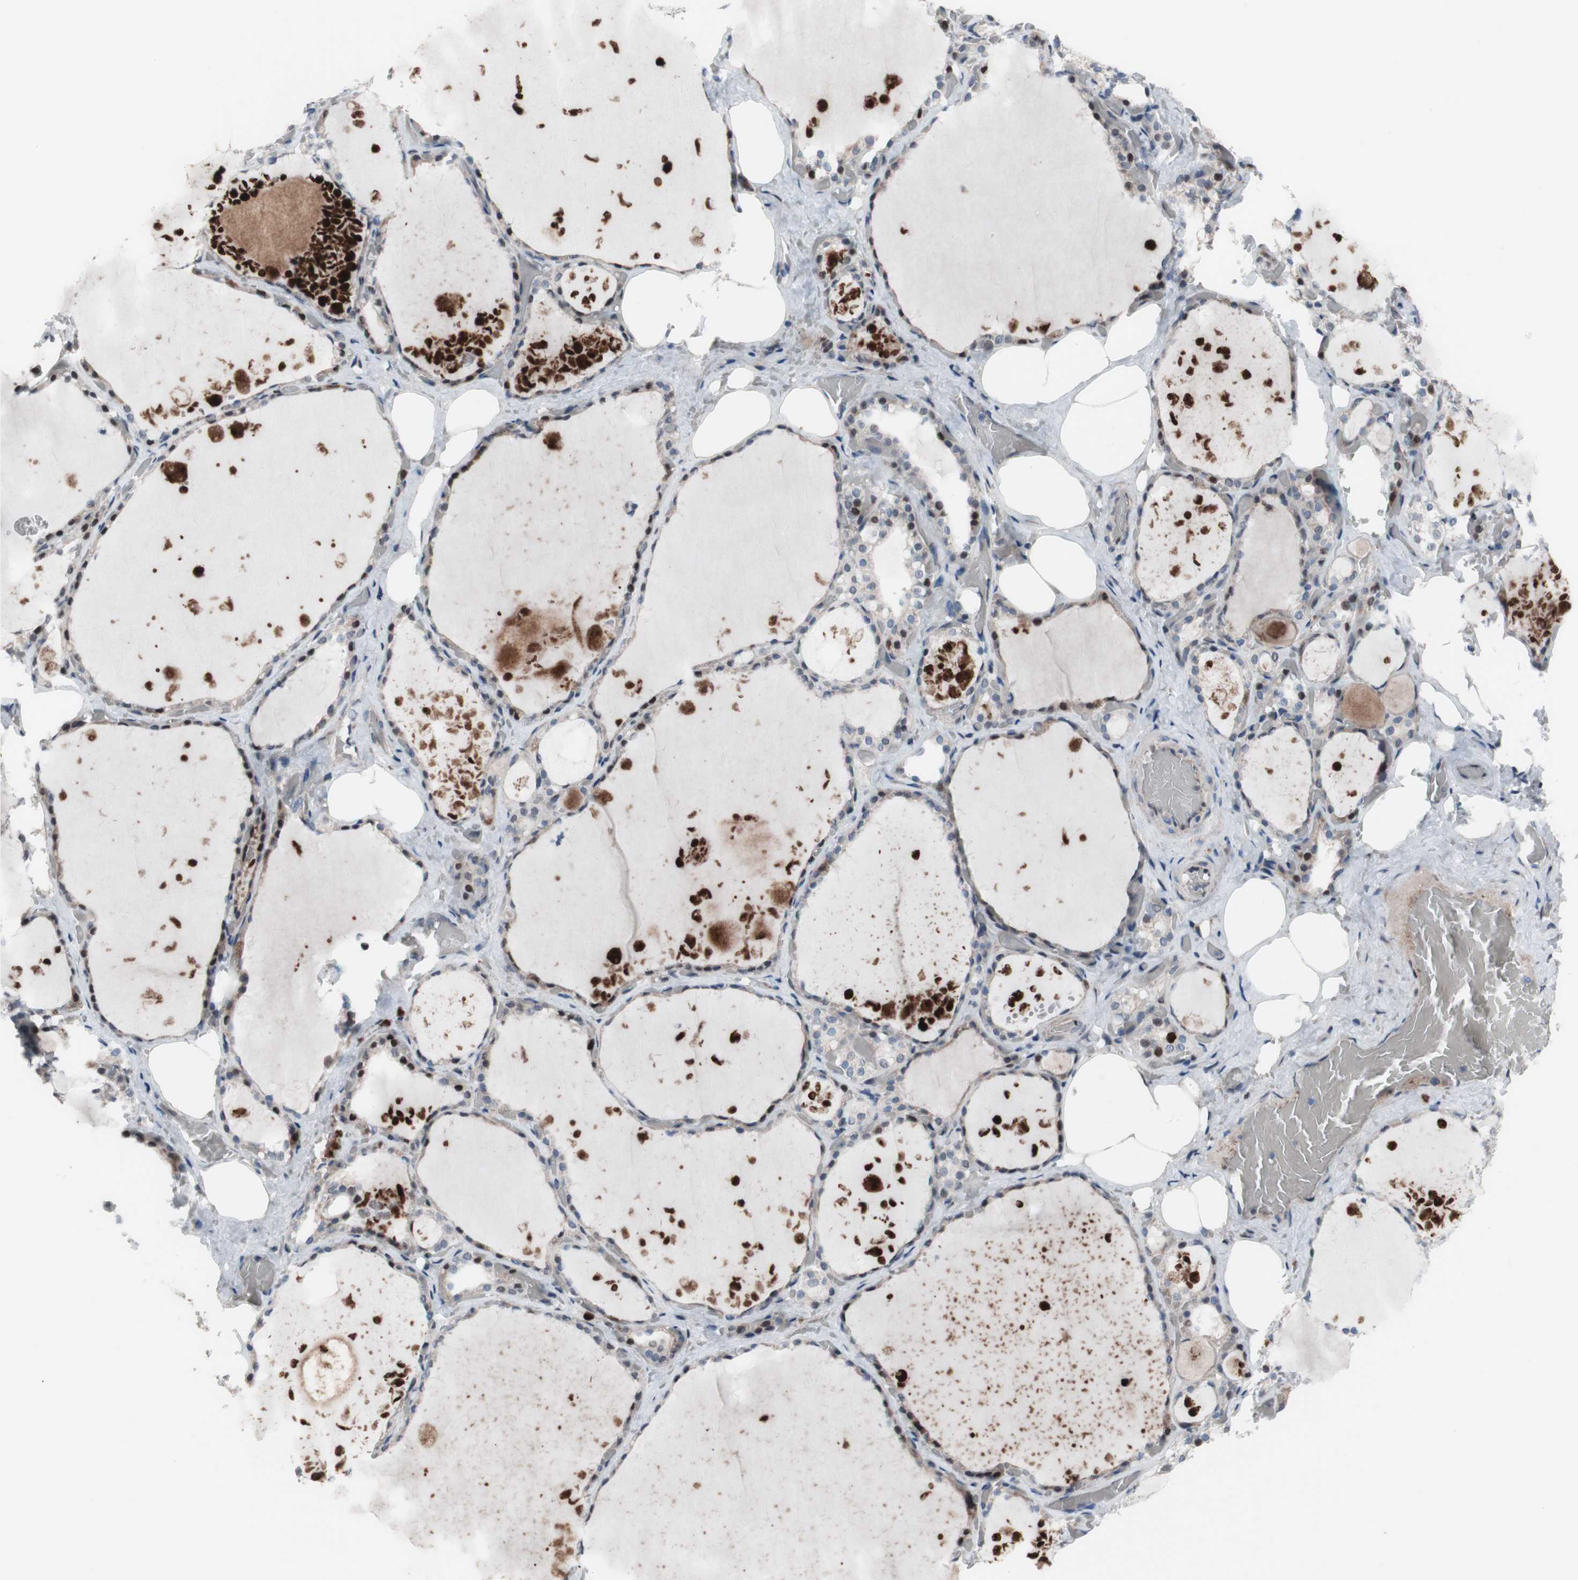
{"staining": {"intensity": "moderate", "quantity": "25%-75%", "location": "cytoplasmic/membranous"}, "tissue": "thyroid gland", "cell_type": "Glandular cells", "image_type": "normal", "snomed": [{"axis": "morphology", "description": "Normal tissue, NOS"}, {"axis": "topography", "description": "Thyroid gland"}], "caption": "Unremarkable thyroid gland exhibits moderate cytoplasmic/membranous expression in about 25%-75% of glandular cells, visualized by immunohistochemistry.", "gene": "PHTF2", "patient": {"sex": "male", "age": 61}}